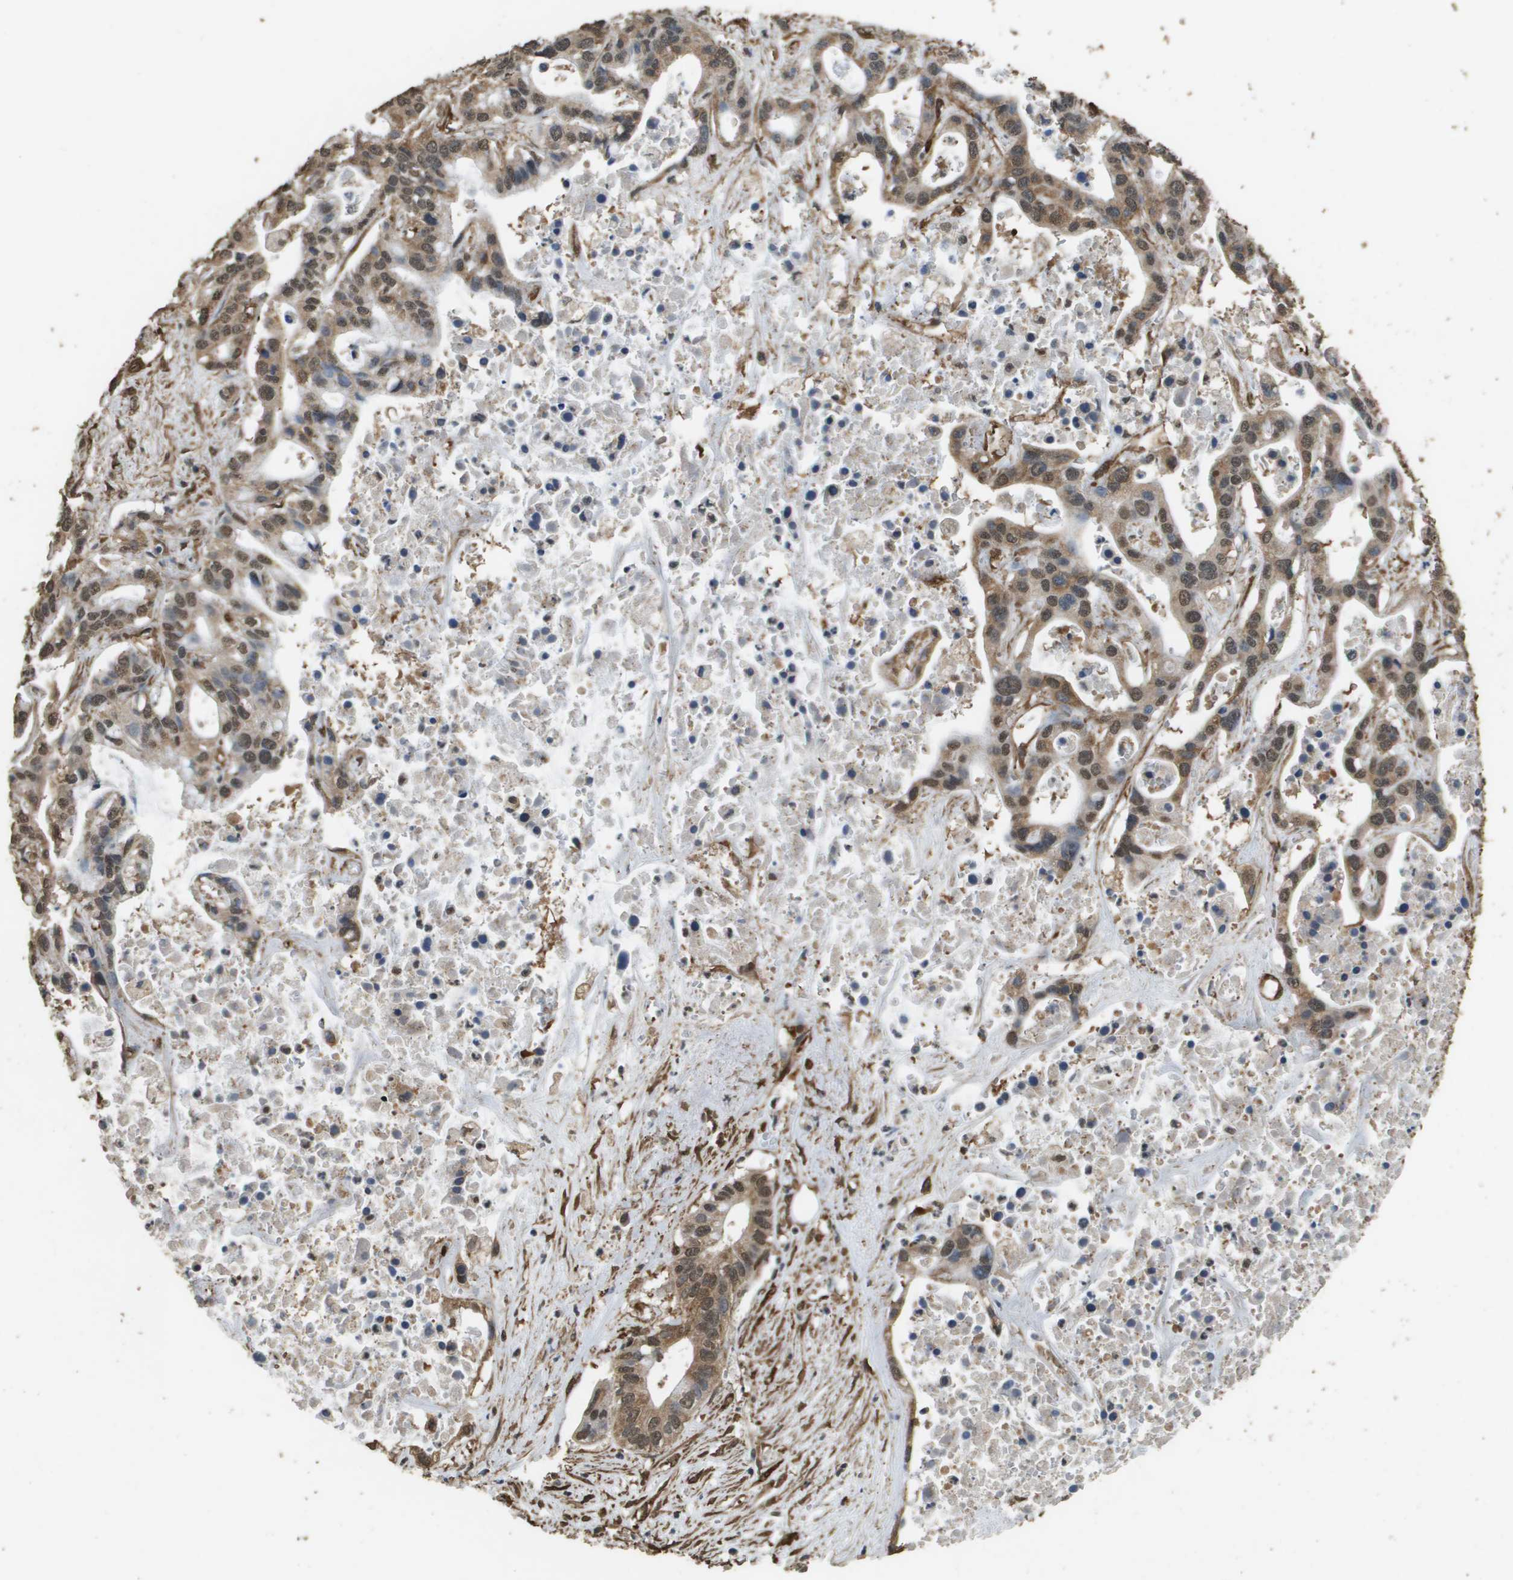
{"staining": {"intensity": "moderate", "quantity": ">75%", "location": "cytoplasmic/membranous,nuclear"}, "tissue": "liver cancer", "cell_type": "Tumor cells", "image_type": "cancer", "snomed": [{"axis": "morphology", "description": "Cholangiocarcinoma"}, {"axis": "topography", "description": "Liver"}], "caption": "Immunohistochemistry image of liver cancer (cholangiocarcinoma) stained for a protein (brown), which exhibits medium levels of moderate cytoplasmic/membranous and nuclear expression in about >75% of tumor cells.", "gene": "AAMP", "patient": {"sex": "female", "age": 65}}